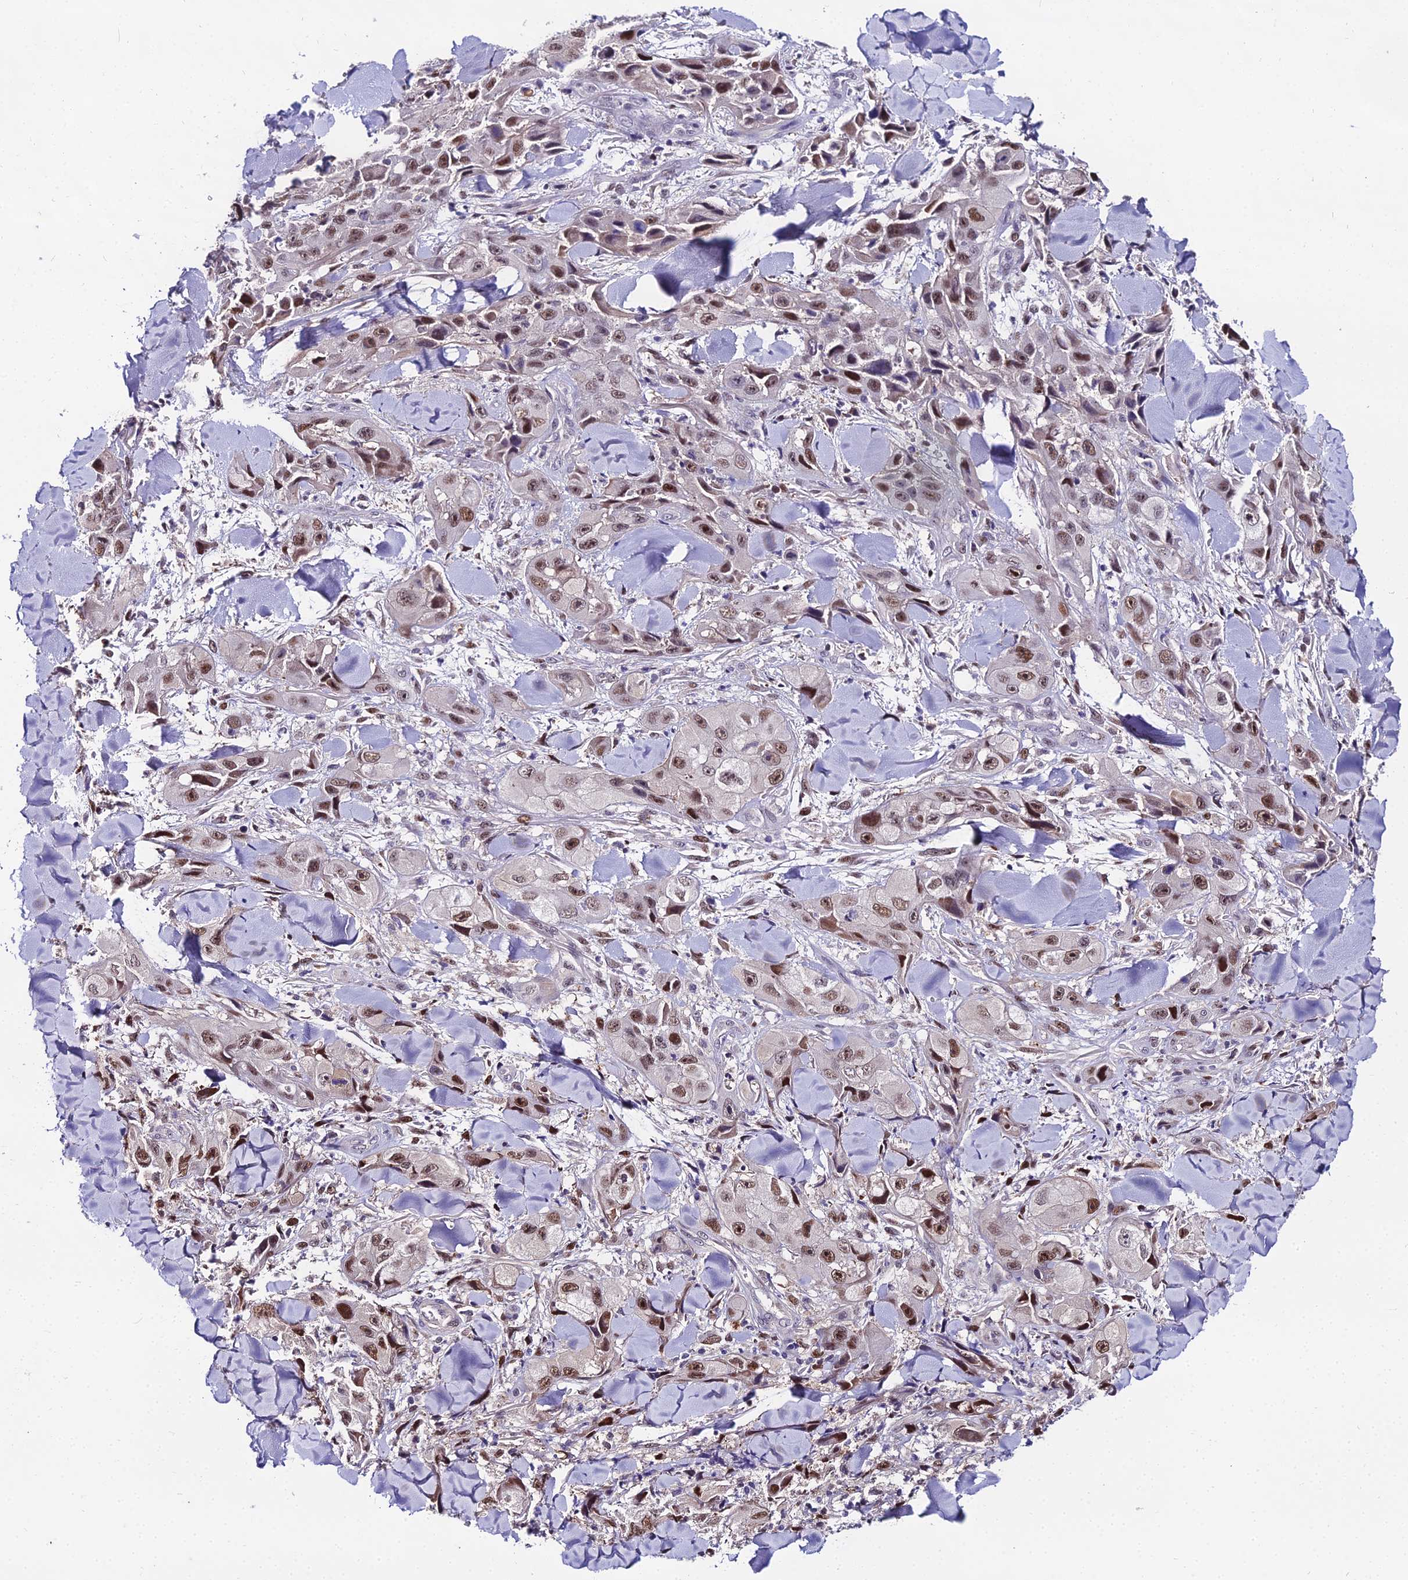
{"staining": {"intensity": "moderate", "quantity": ">75%", "location": "nuclear"}, "tissue": "skin cancer", "cell_type": "Tumor cells", "image_type": "cancer", "snomed": [{"axis": "morphology", "description": "Squamous cell carcinoma, NOS"}, {"axis": "topography", "description": "Skin"}, {"axis": "topography", "description": "Subcutis"}], "caption": "Skin squamous cell carcinoma was stained to show a protein in brown. There is medium levels of moderate nuclear expression in about >75% of tumor cells.", "gene": "TRIML2", "patient": {"sex": "male", "age": 73}}